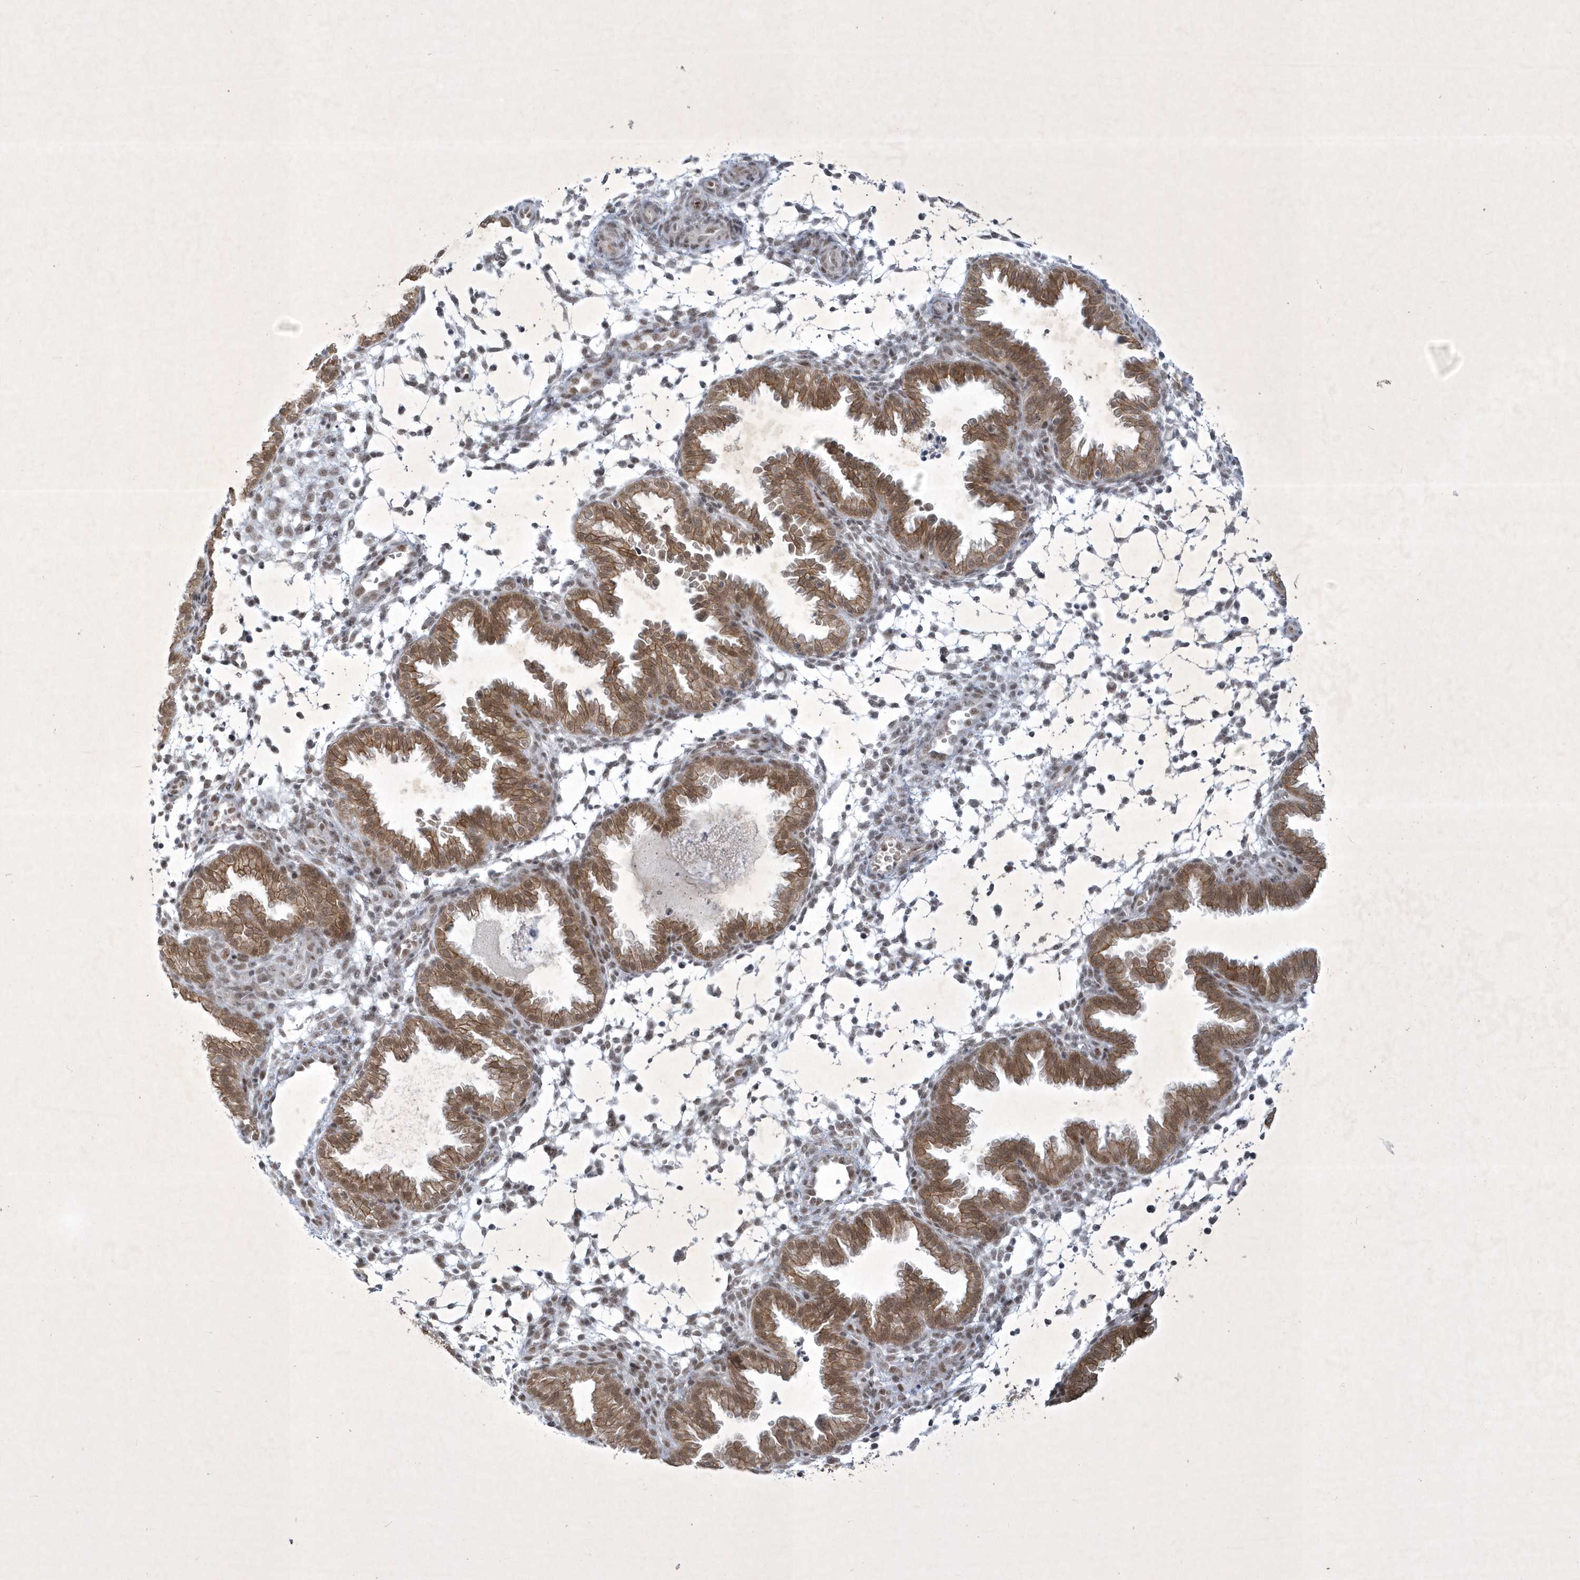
{"staining": {"intensity": "weak", "quantity": "<25%", "location": "nuclear"}, "tissue": "endometrium", "cell_type": "Cells in endometrial stroma", "image_type": "normal", "snomed": [{"axis": "morphology", "description": "Normal tissue, NOS"}, {"axis": "topography", "description": "Endometrium"}], "caption": "The image demonstrates no significant positivity in cells in endometrial stroma of endometrium.", "gene": "ZBTB9", "patient": {"sex": "female", "age": 33}}